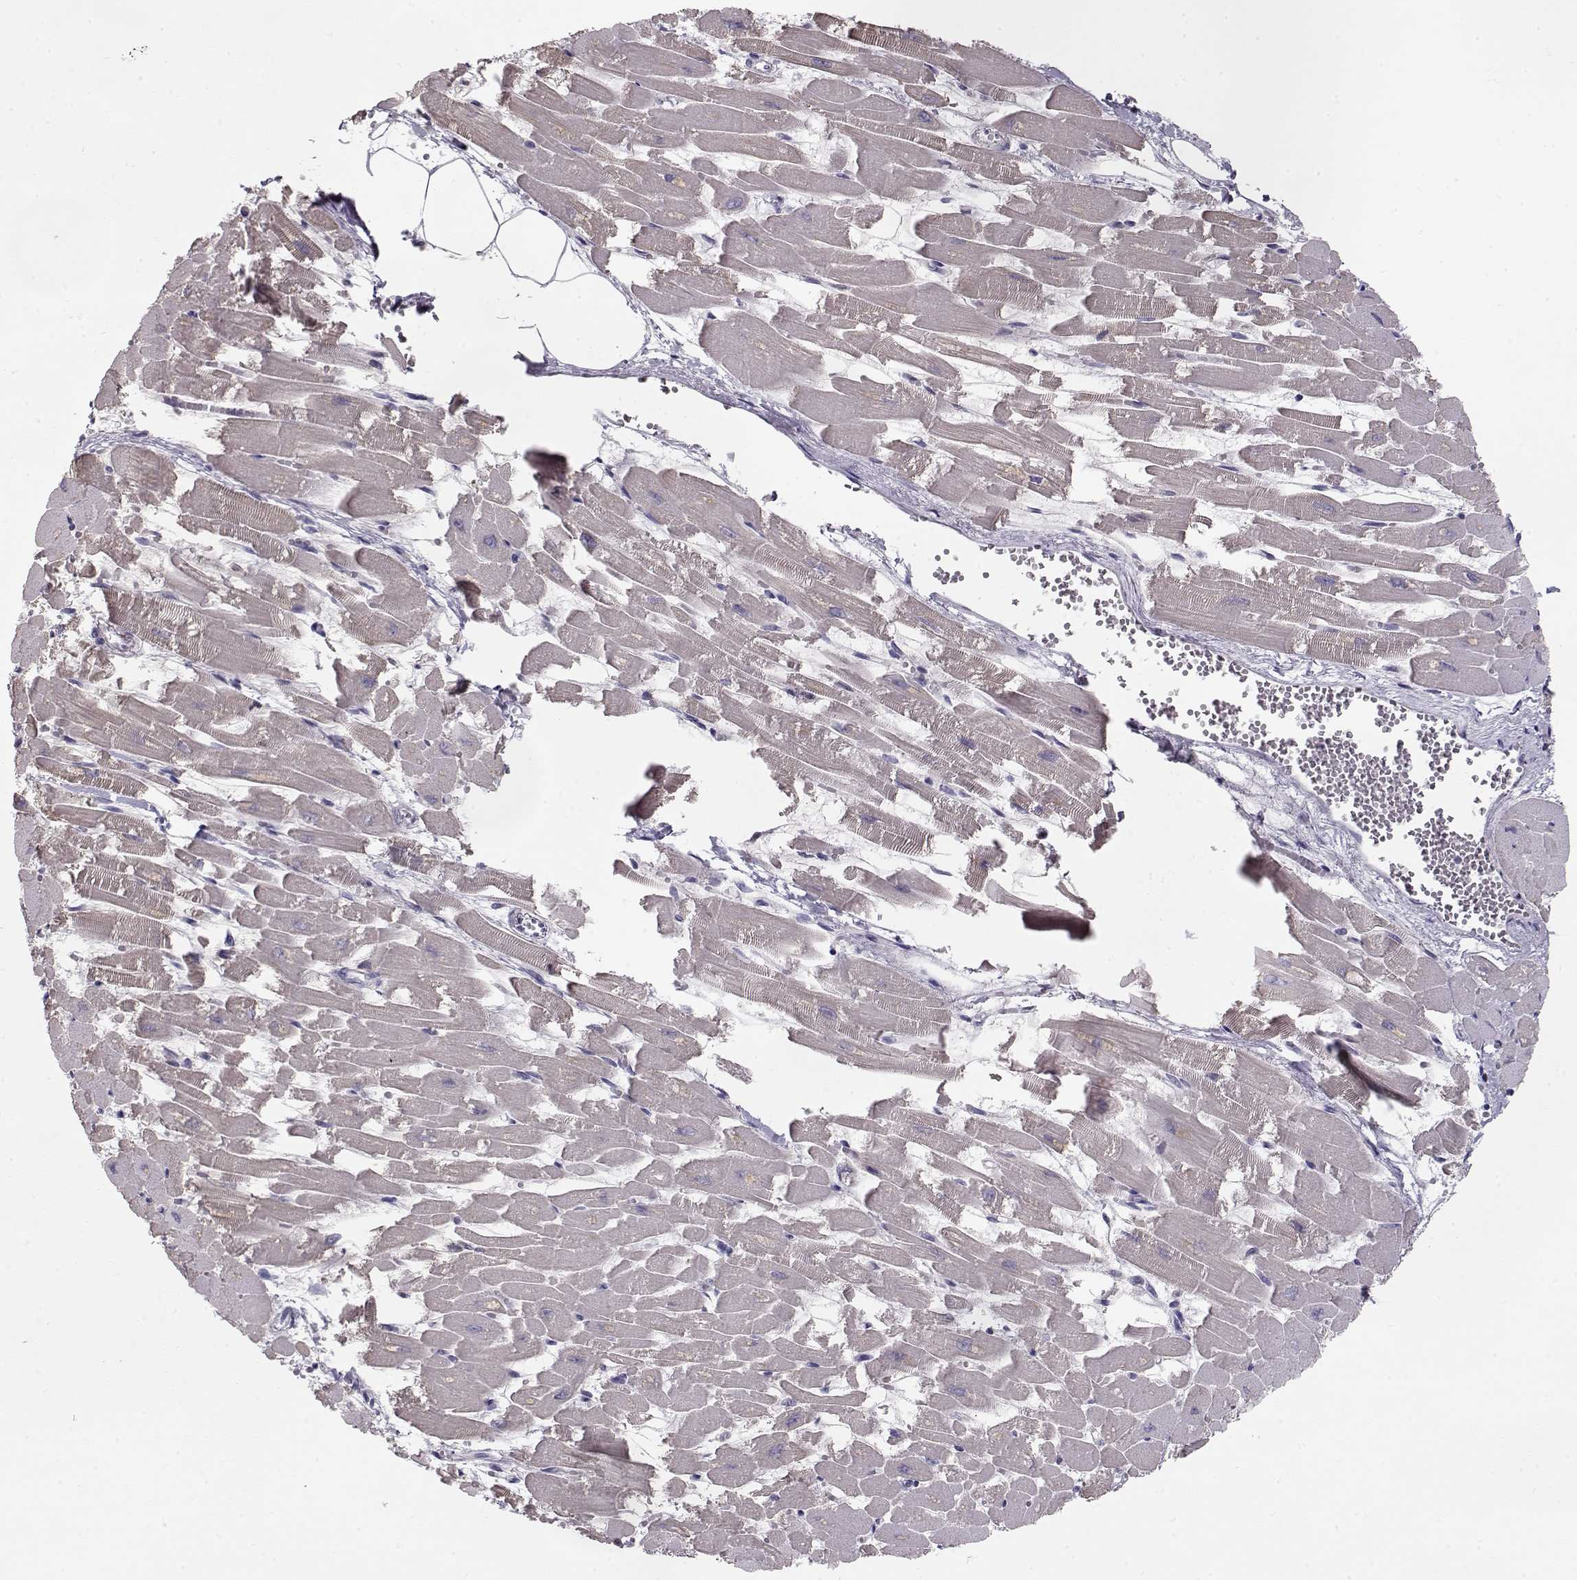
{"staining": {"intensity": "negative", "quantity": "none", "location": "none"}, "tissue": "heart muscle", "cell_type": "Cardiomyocytes", "image_type": "normal", "snomed": [{"axis": "morphology", "description": "Normal tissue, NOS"}, {"axis": "topography", "description": "Heart"}], "caption": "Immunohistochemistry image of benign human heart muscle stained for a protein (brown), which reveals no positivity in cardiomyocytes.", "gene": "GRK1", "patient": {"sex": "female", "age": 52}}